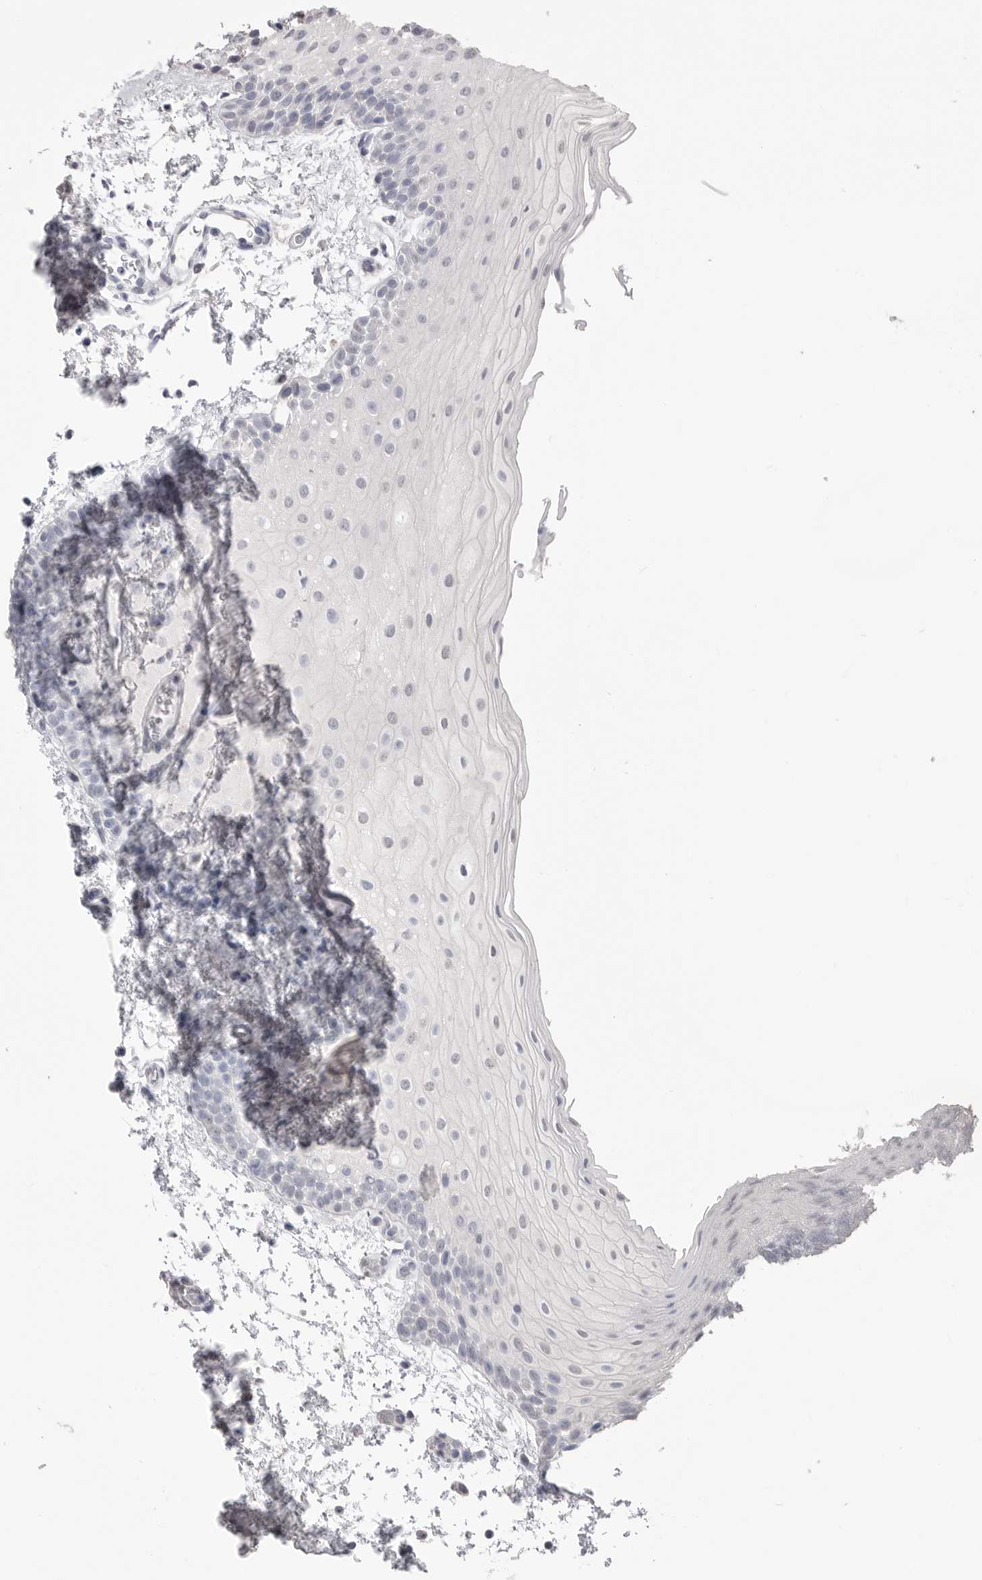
{"staining": {"intensity": "negative", "quantity": "none", "location": "none"}, "tissue": "oral mucosa", "cell_type": "Squamous epithelial cells", "image_type": "normal", "snomed": [{"axis": "morphology", "description": "Normal tissue, NOS"}, {"axis": "topography", "description": "Oral tissue"}], "caption": "This is a image of IHC staining of unremarkable oral mucosa, which shows no expression in squamous epithelial cells.", "gene": "ICAM5", "patient": {"sex": "male", "age": 62}}